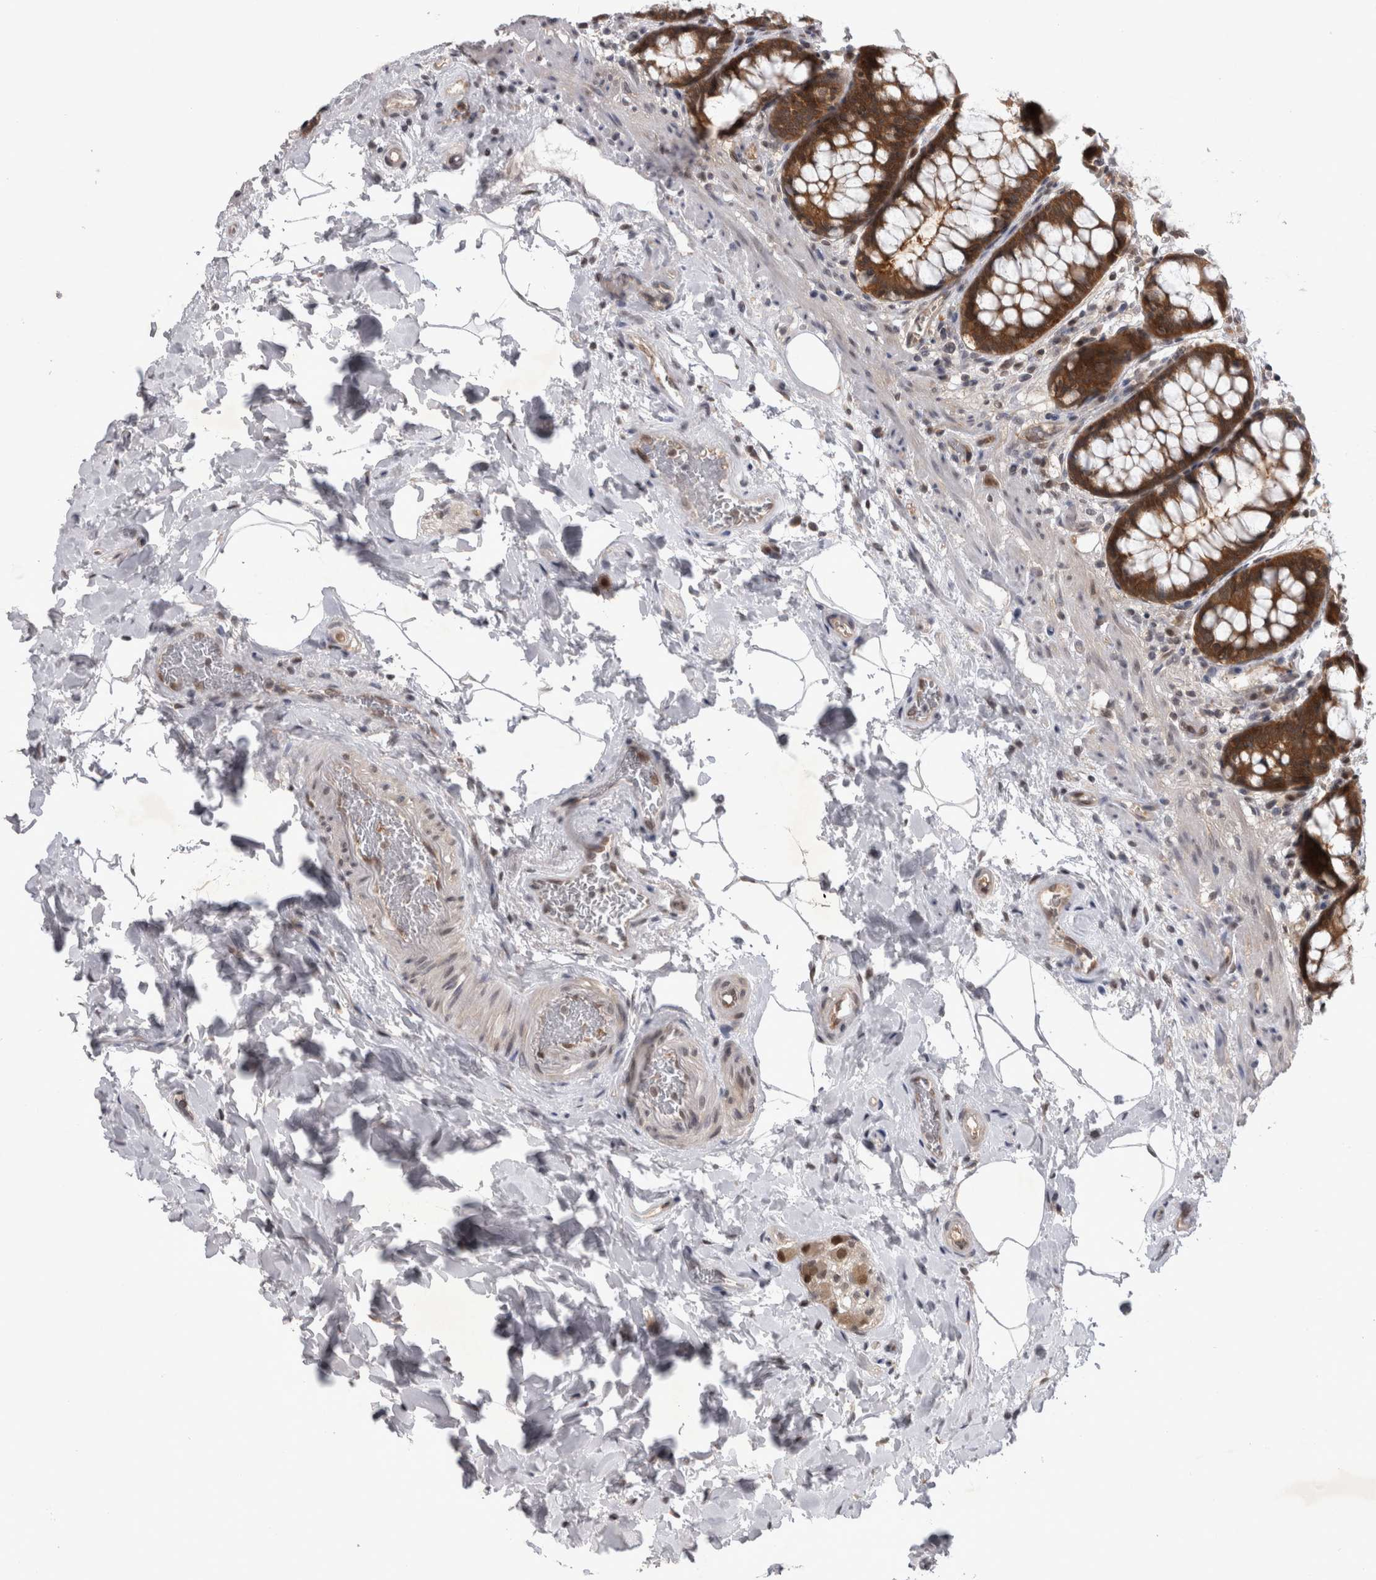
{"staining": {"intensity": "strong", "quantity": ">75%", "location": "cytoplasmic/membranous"}, "tissue": "rectum", "cell_type": "Glandular cells", "image_type": "normal", "snomed": [{"axis": "morphology", "description": "Normal tissue, NOS"}, {"axis": "topography", "description": "Rectum"}], "caption": "A brown stain shows strong cytoplasmic/membranous positivity of a protein in glandular cells of normal rectum. Nuclei are stained in blue.", "gene": "PSMB2", "patient": {"sex": "male", "age": 64}}